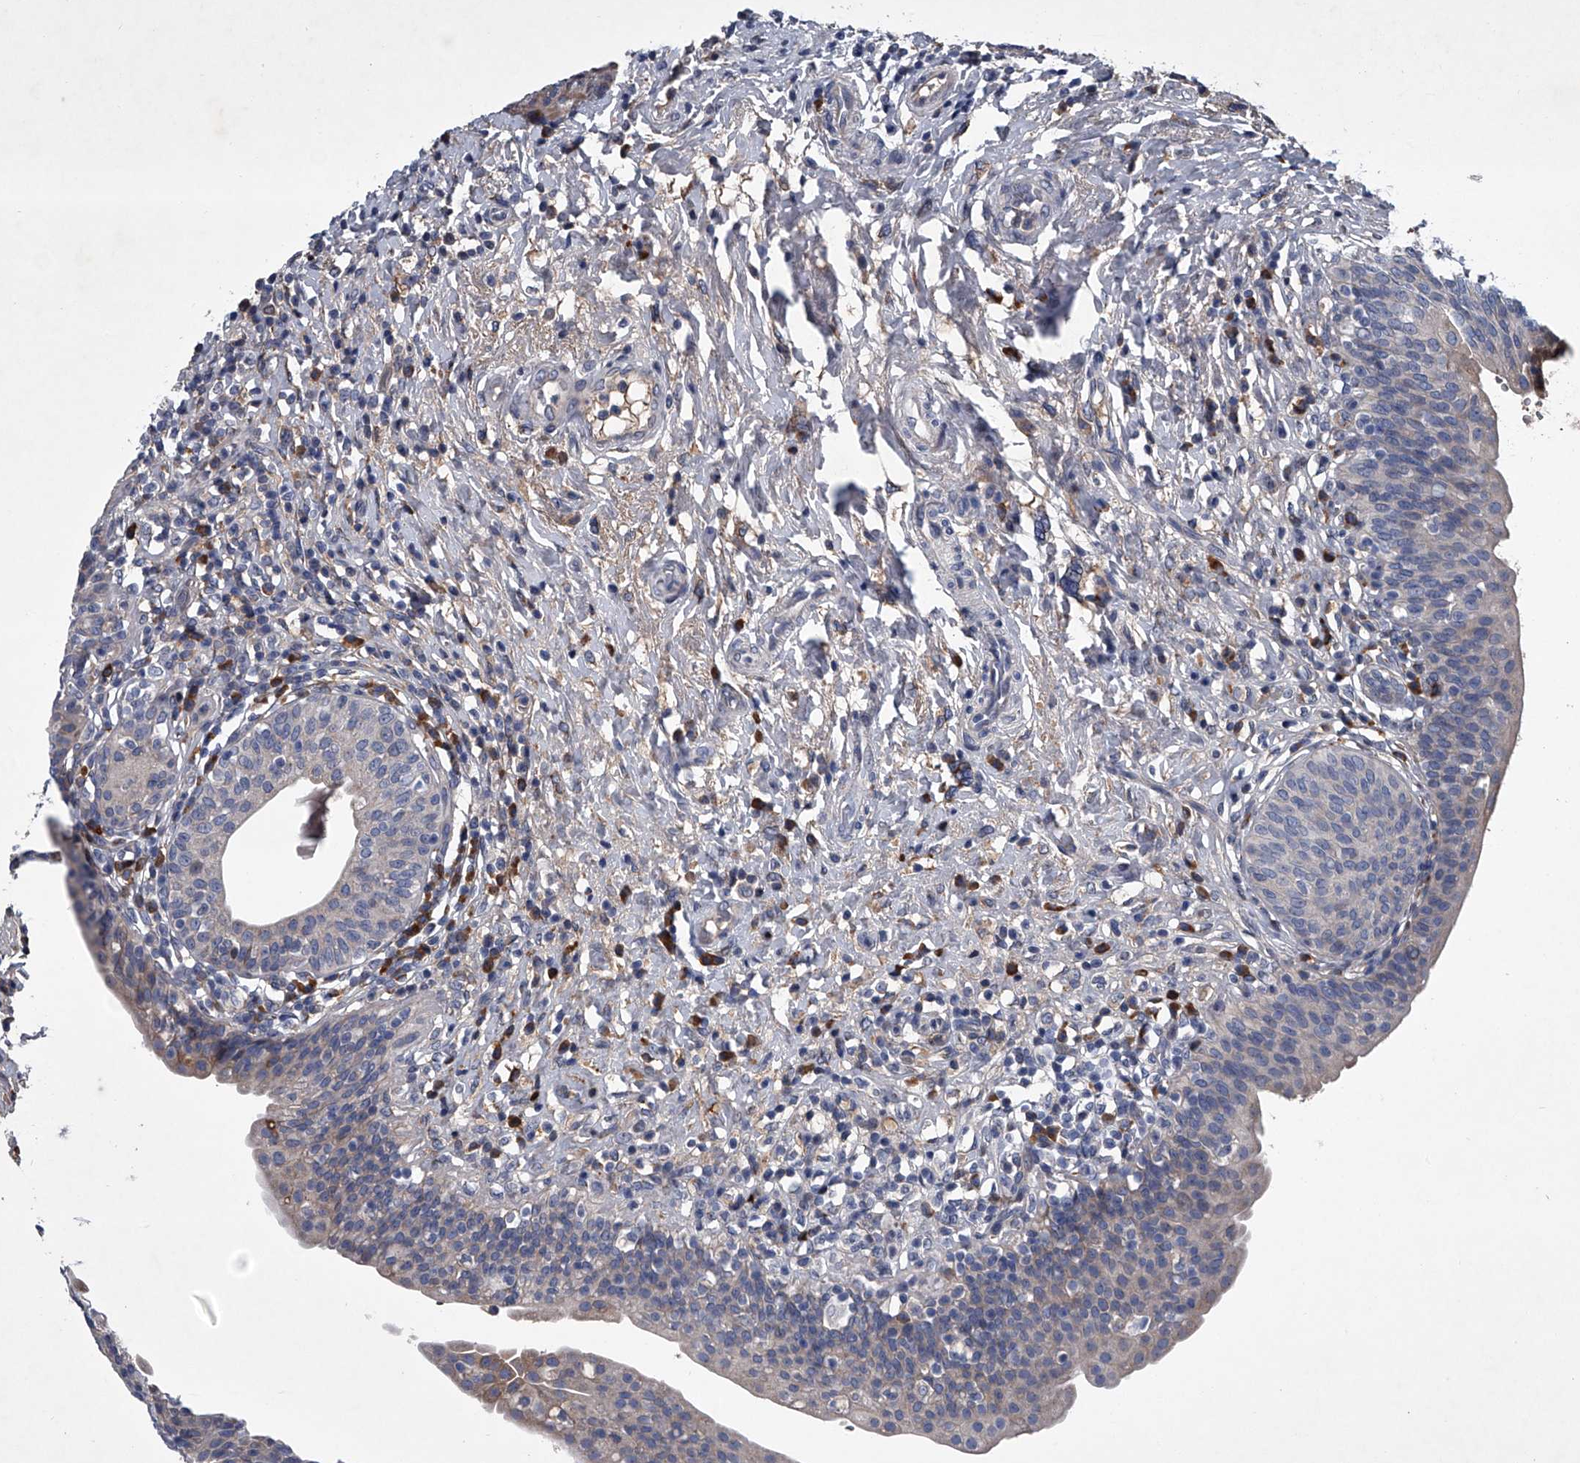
{"staining": {"intensity": "negative", "quantity": "none", "location": "none"}, "tissue": "urinary bladder", "cell_type": "Urothelial cells", "image_type": "normal", "snomed": [{"axis": "morphology", "description": "Normal tissue, NOS"}, {"axis": "topography", "description": "Urinary bladder"}], "caption": "Human urinary bladder stained for a protein using immunohistochemistry (IHC) exhibits no staining in urothelial cells.", "gene": "ABCG1", "patient": {"sex": "male", "age": 83}}